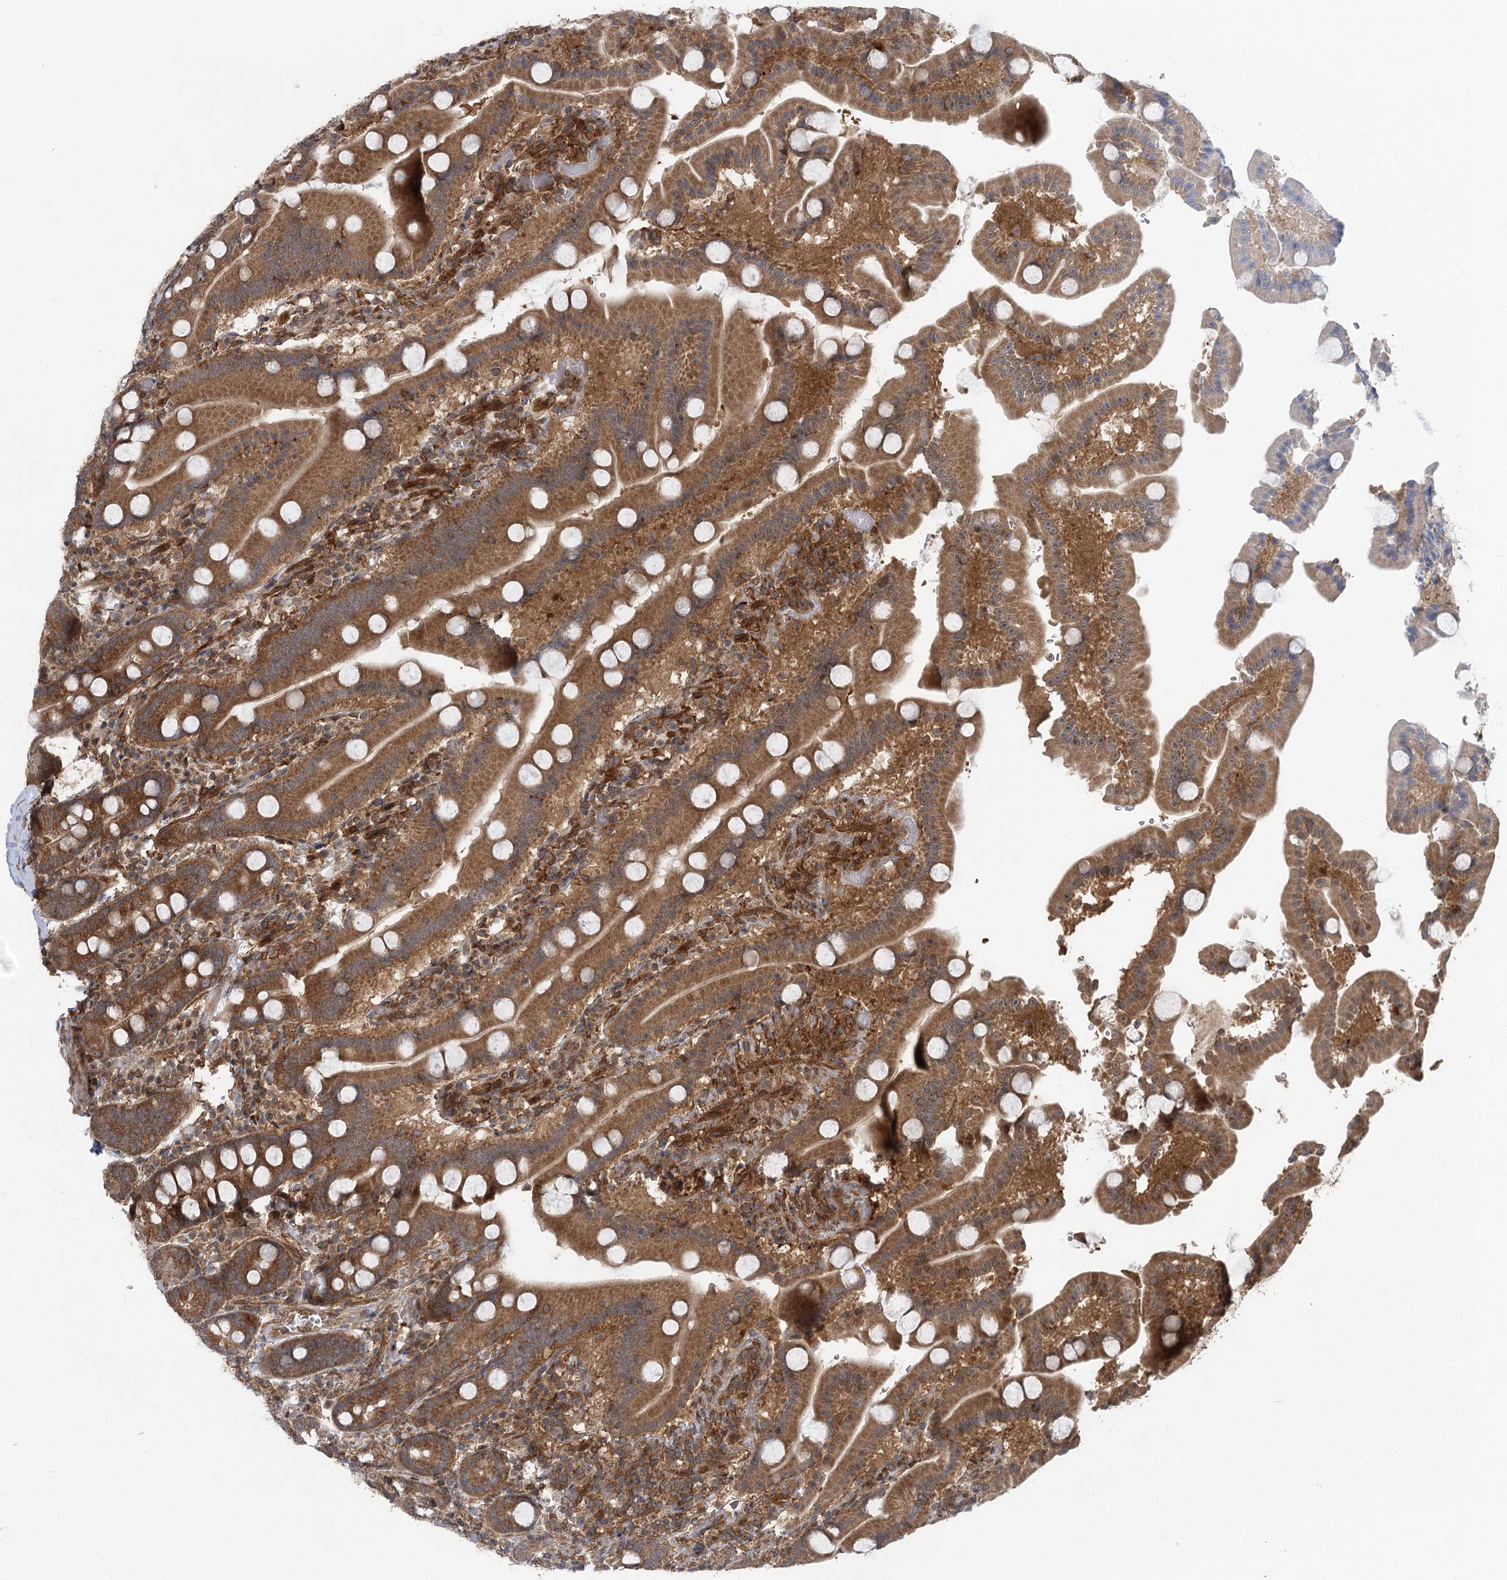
{"staining": {"intensity": "moderate", "quantity": ">75%", "location": "cytoplasmic/membranous"}, "tissue": "duodenum", "cell_type": "Glandular cells", "image_type": "normal", "snomed": [{"axis": "morphology", "description": "Normal tissue, NOS"}, {"axis": "topography", "description": "Duodenum"}], "caption": "Immunohistochemistry photomicrograph of unremarkable duodenum: duodenum stained using IHC shows medium levels of moderate protein expression localized specifically in the cytoplasmic/membranous of glandular cells, appearing as a cytoplasmic/membranous brown color.", "gene": "C12orf4", "patient": {"sex": "male", "age": 55}}